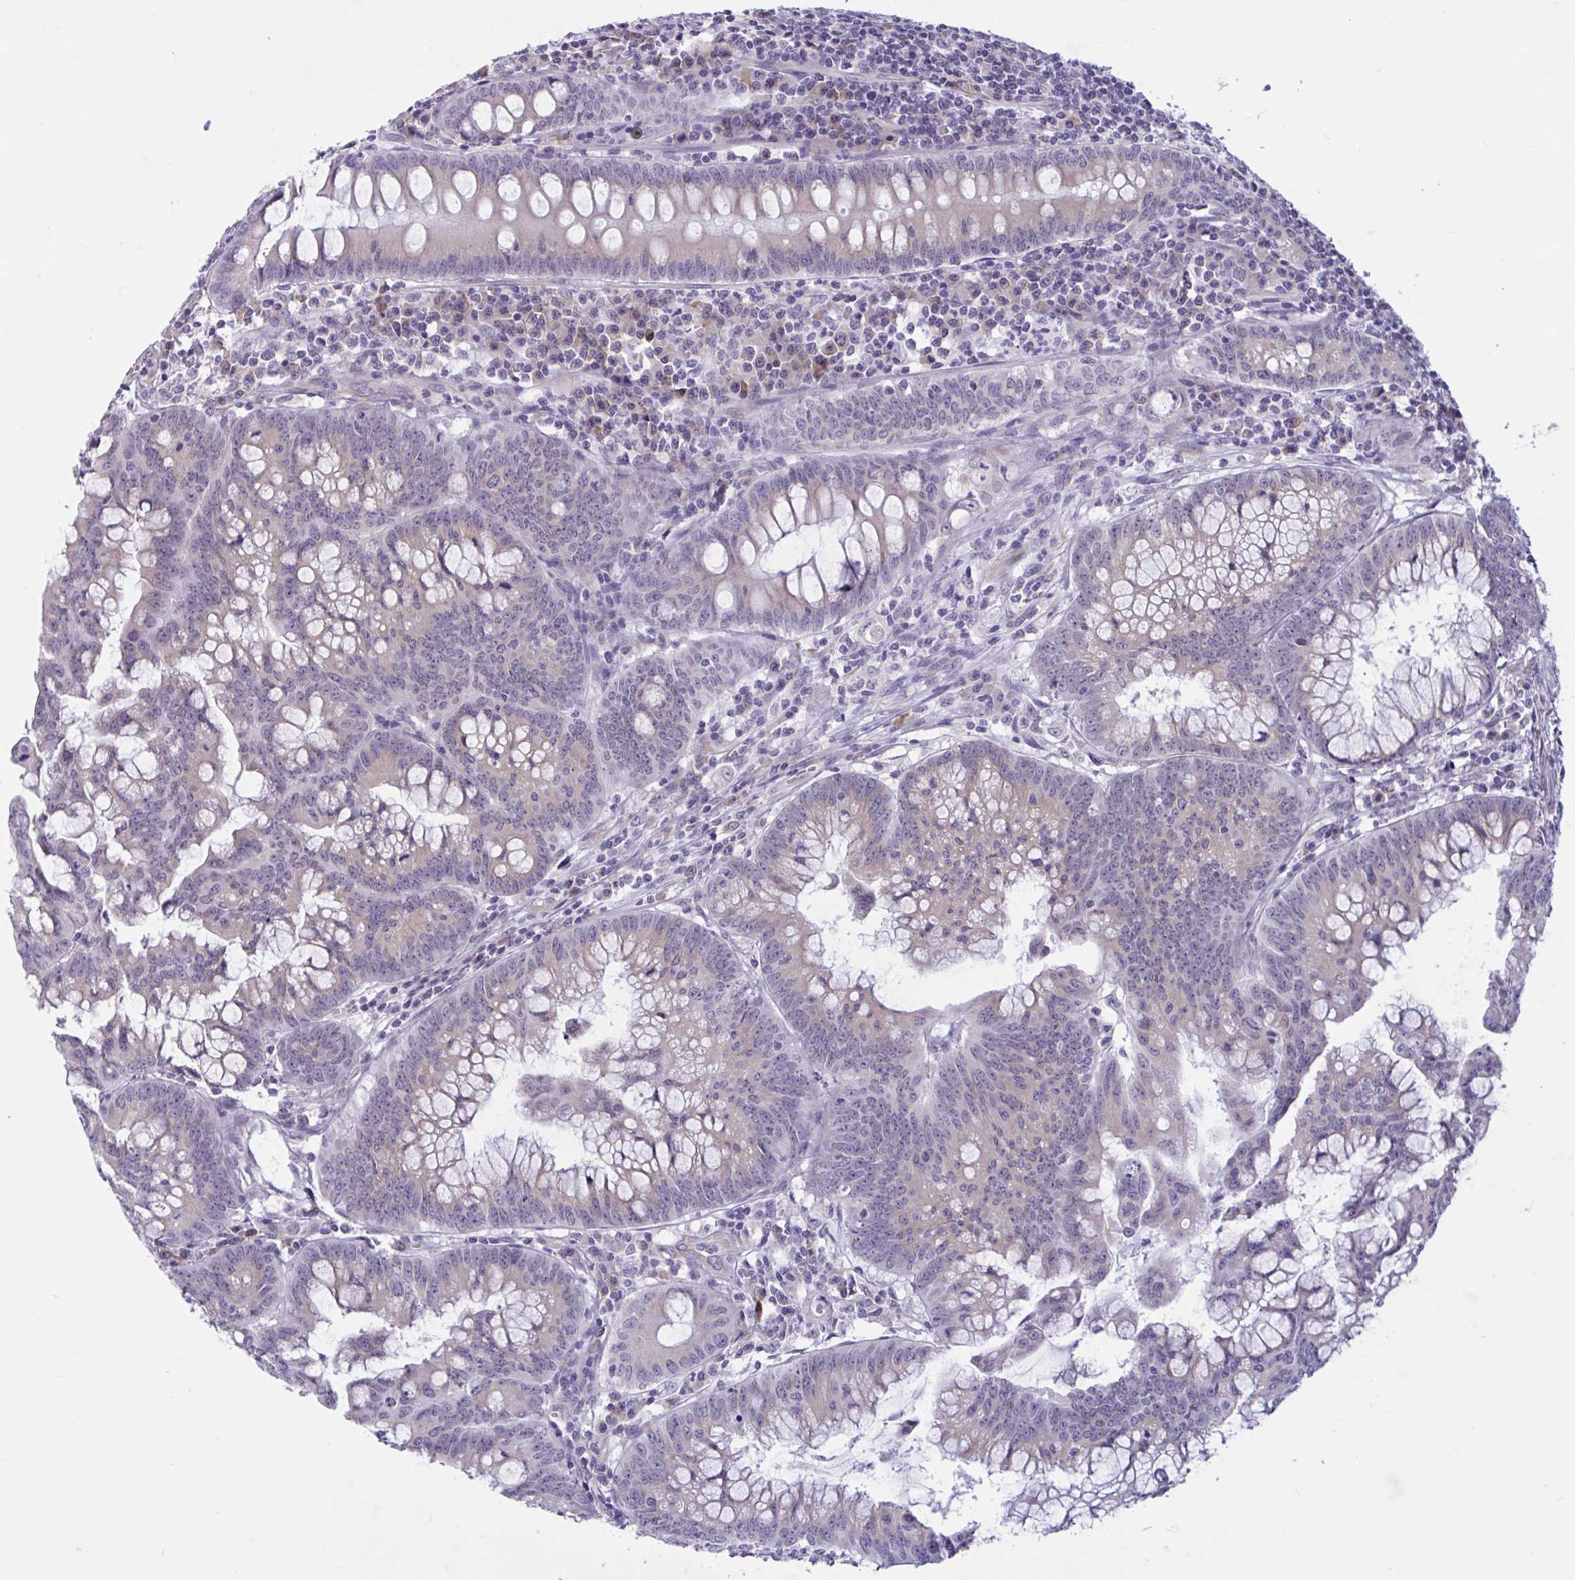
{"staining": {"intensity": "weak", "quantity": "<25%", "location": "cytoplasmic/membranous"}, "tissue": "colorectal cancer", "cell_type": "Tumor cells", "image_type": "cancer", "snomed": [{"axis": "morphology", "description": "Adenocarcinoma, NOS"}, {"axis": "topography", "description": "Colon"}], "caption": "An image of adenocarcinoma (colorectal) stained for a protein displays no brown staining in tumor cells. Nuclei are stained in blue.", "gene": "CAMLG", "patient": {"sex": "male", "age": 62}}